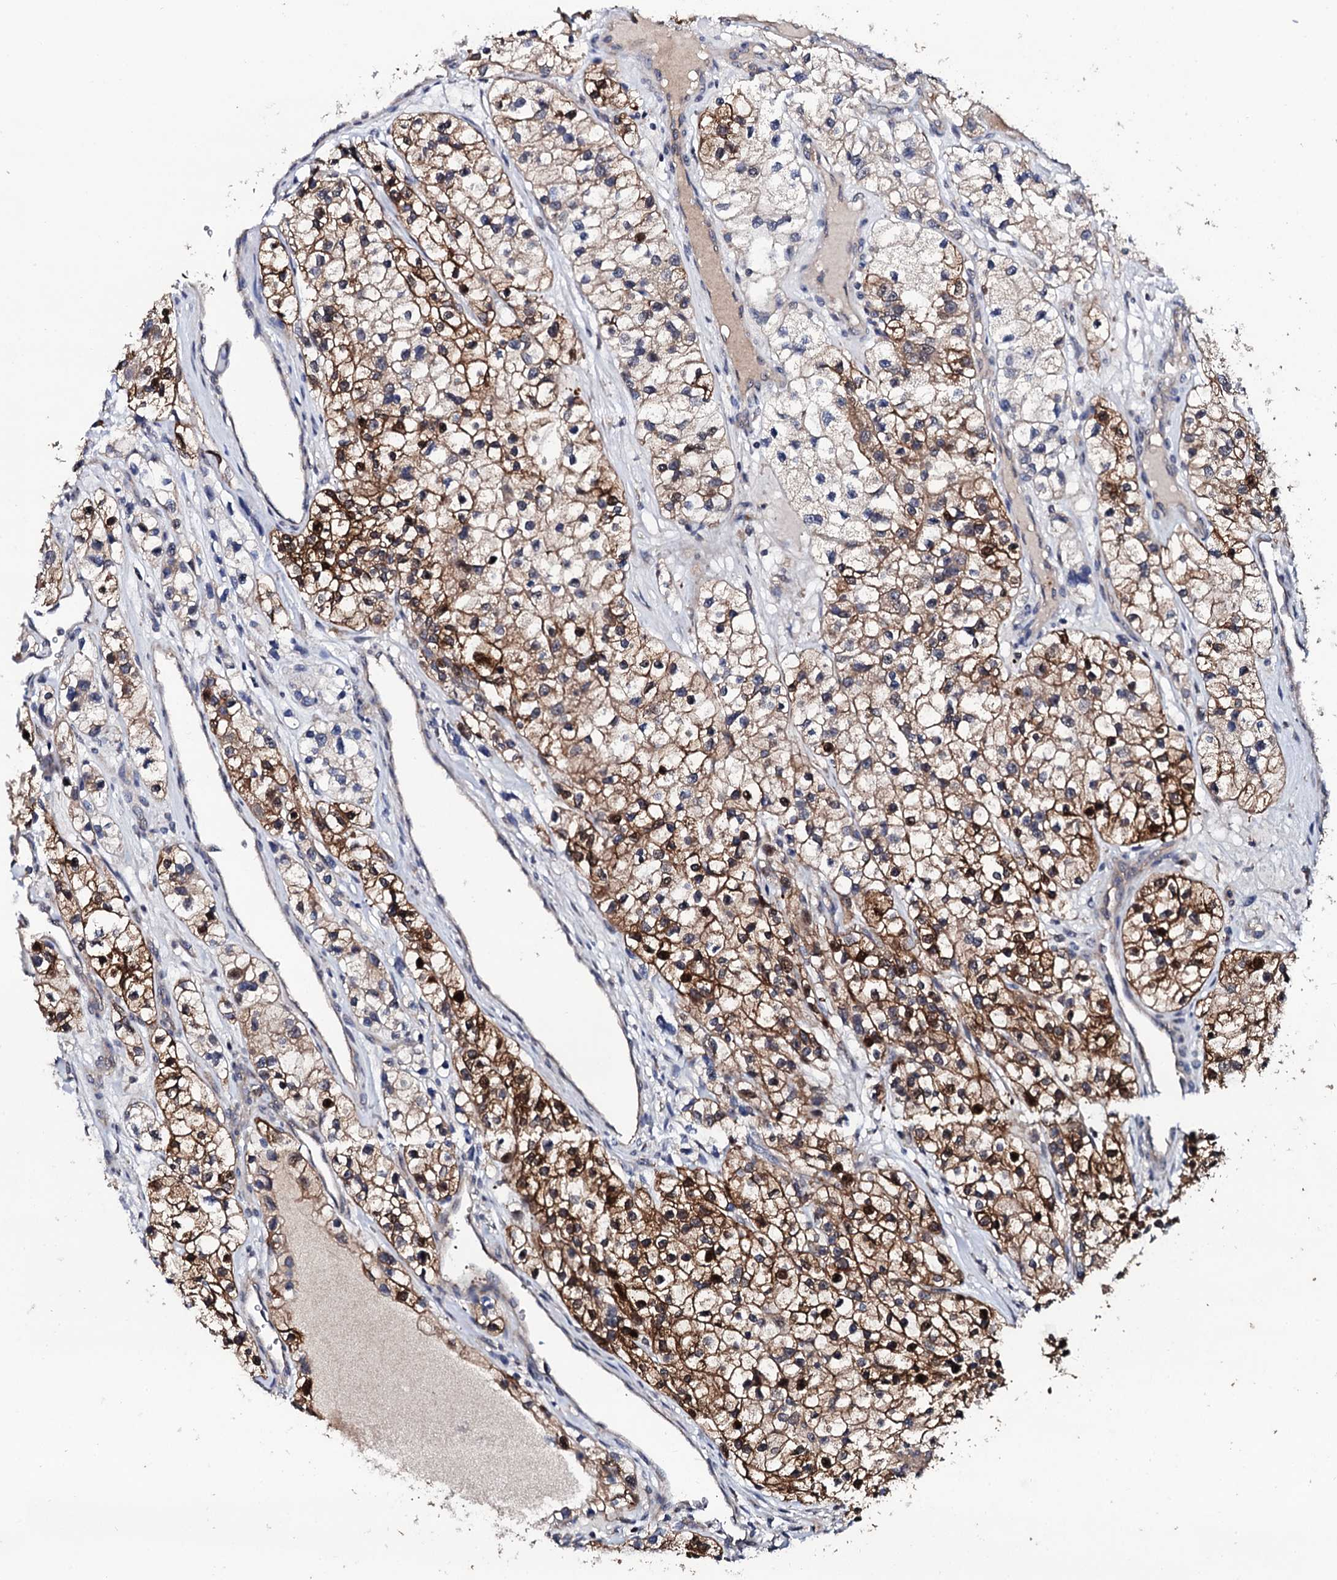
{"staining": {"intensity": "strong", "quantity": "25%-75%", "location": "cytoplasmic/membranous,nuclear"}, "tissue": "renal cancer", "cell_type": "Tumor cells", "image_type": "cancer", "snomed": [{"axis": "morphology", "description": "Adenocarcinoma, NOS"}, {"axis": "topography", "description": "Kidney"}], "caption": "Strong cytoplasmic/membranous and nuclear staining is seen in approximately 25%-75% of tumor cells in adenocarcinoma (renal). Nuclei are stained in blue.", "gene": "IP6K1", "patient": {"sex": "female", "age": 57}}